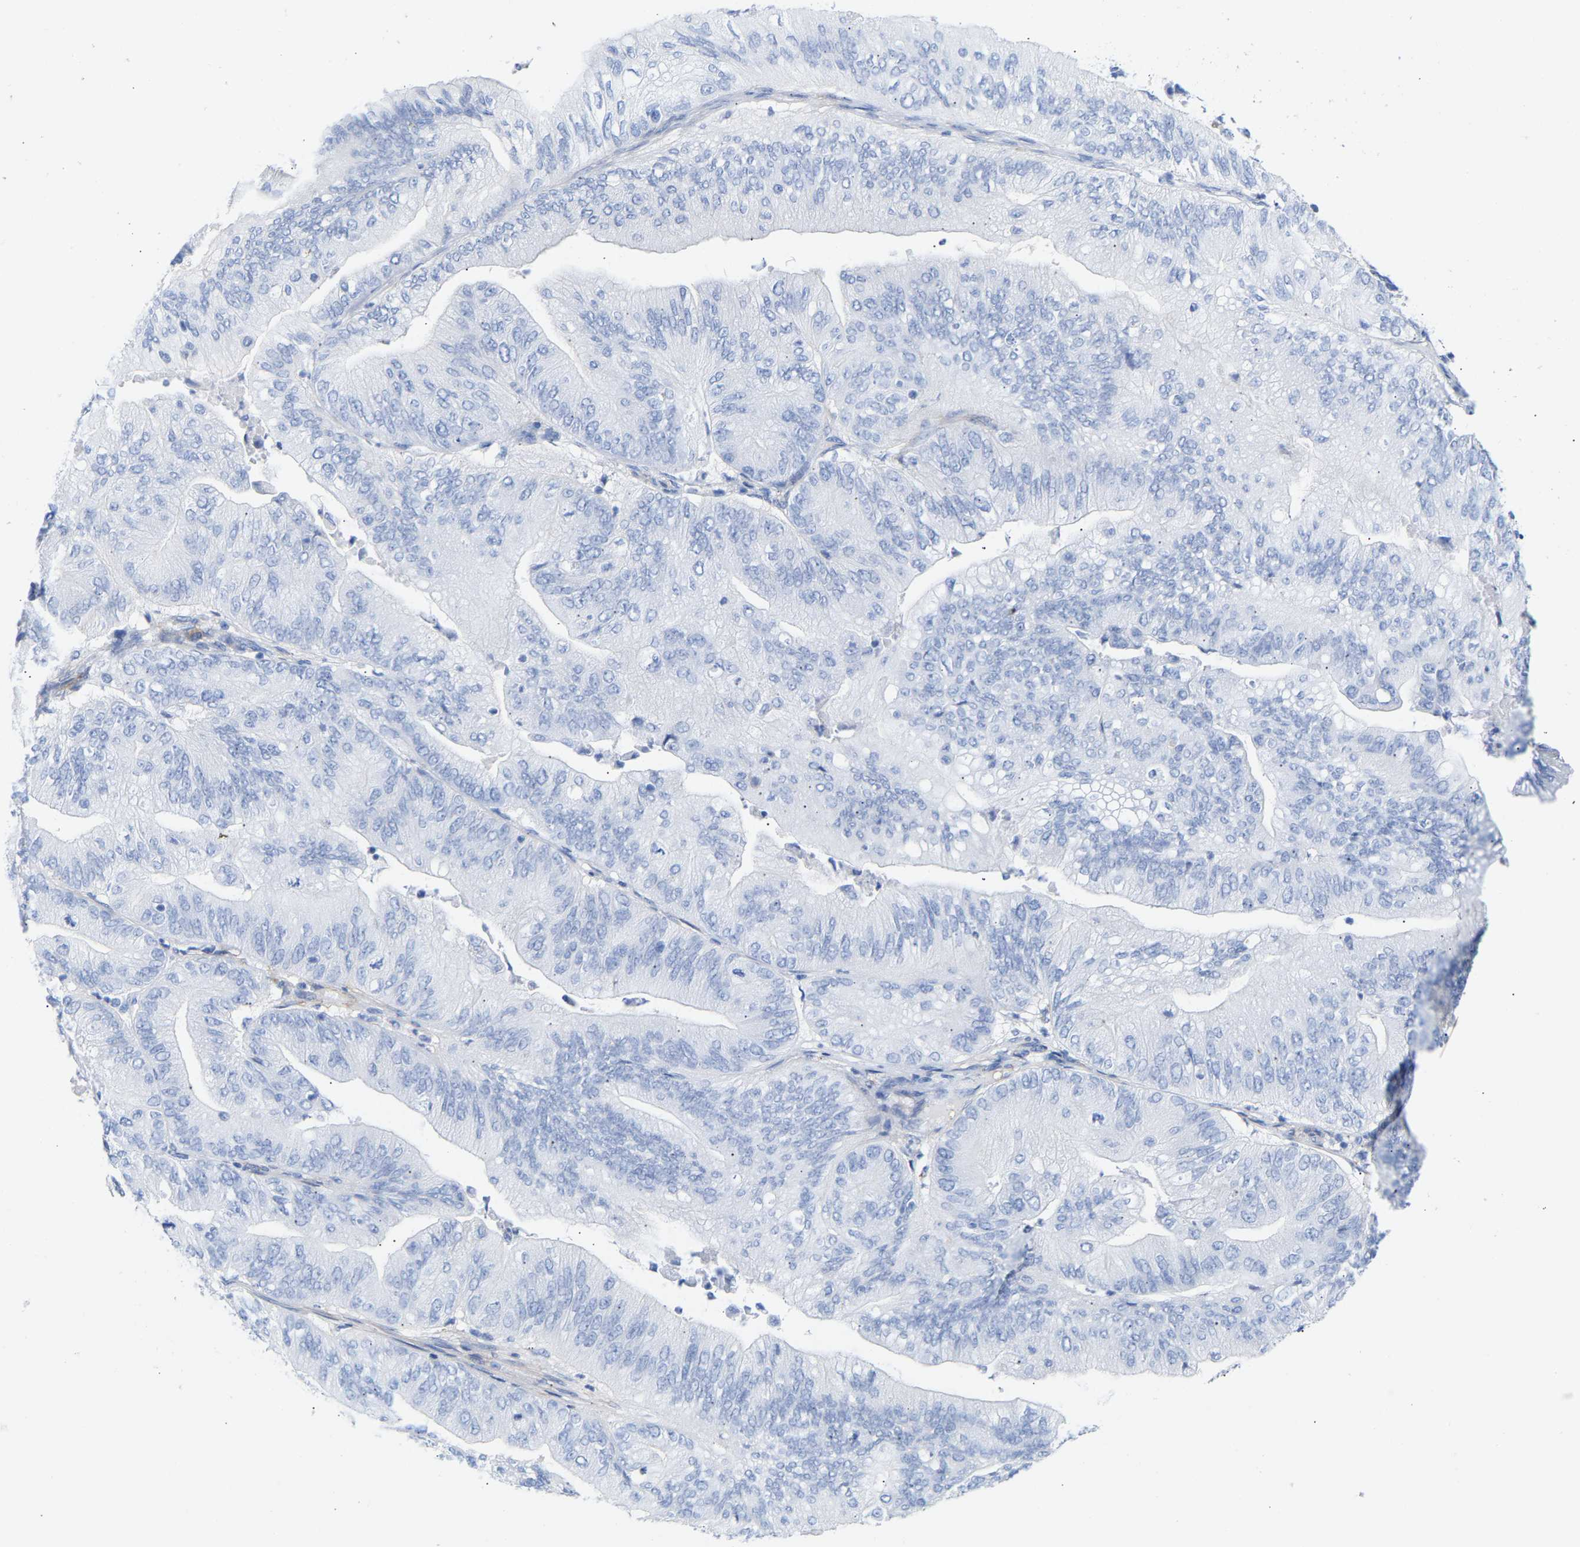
{"staining": {"intensity": "negative", "quantity": "none", "location": "none"}, "tissue": "ovarian cancer", "cell_type": "Tumor cells", "image_type": "cancer", "snomed": [{"axis": "morphology", "description": "Cystadenocarcinoma, mucinous, NOS"}, {"axis": "topography", "description": "Ovary"}], "caption": "Ovarian mucinous cystadenocarcinoma stained for a protein using immunohistochemistry demonstrates no expression tumor cells.", "gene": "AMPH", "patient": {"sex": "female", "age": 61}}